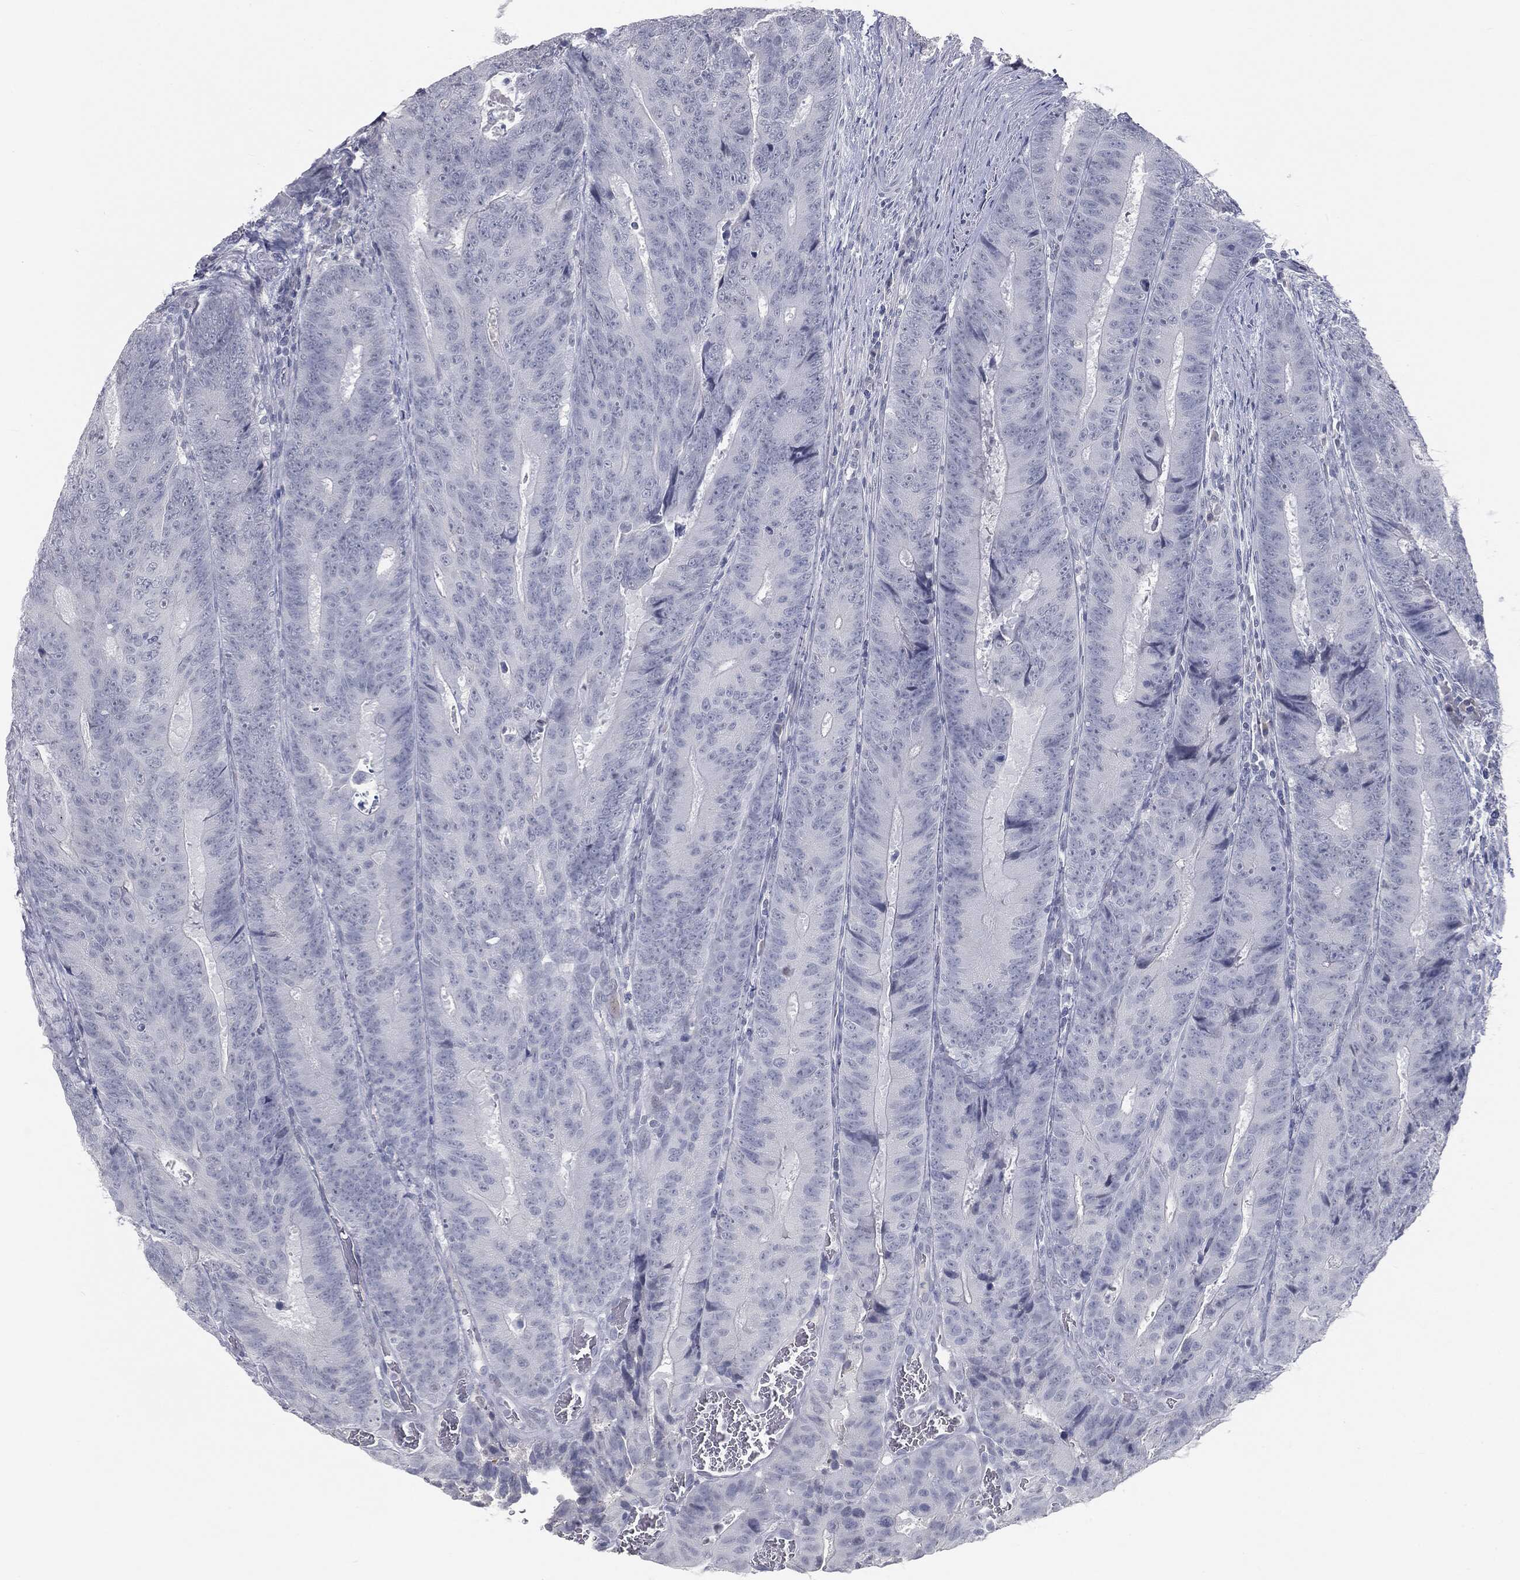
{"staining": {"intensity": "negative", "quantity": "none", "location": "none"}, "tissue": "colorectal cancer", "cell_type": "Tumor cells", "image_type": "cancer", "snomed": [{"axis": "morphology", "description": "Adenocarcinoma, NOS"}, {"axis": "topography", "description": "Colon"}], "caption": "Image shows no significant protein expression in tumor cells of adenocarcinoma (colorectal).", "gene": "PRAME", "patient": {"sex": "female", "age": 48}}